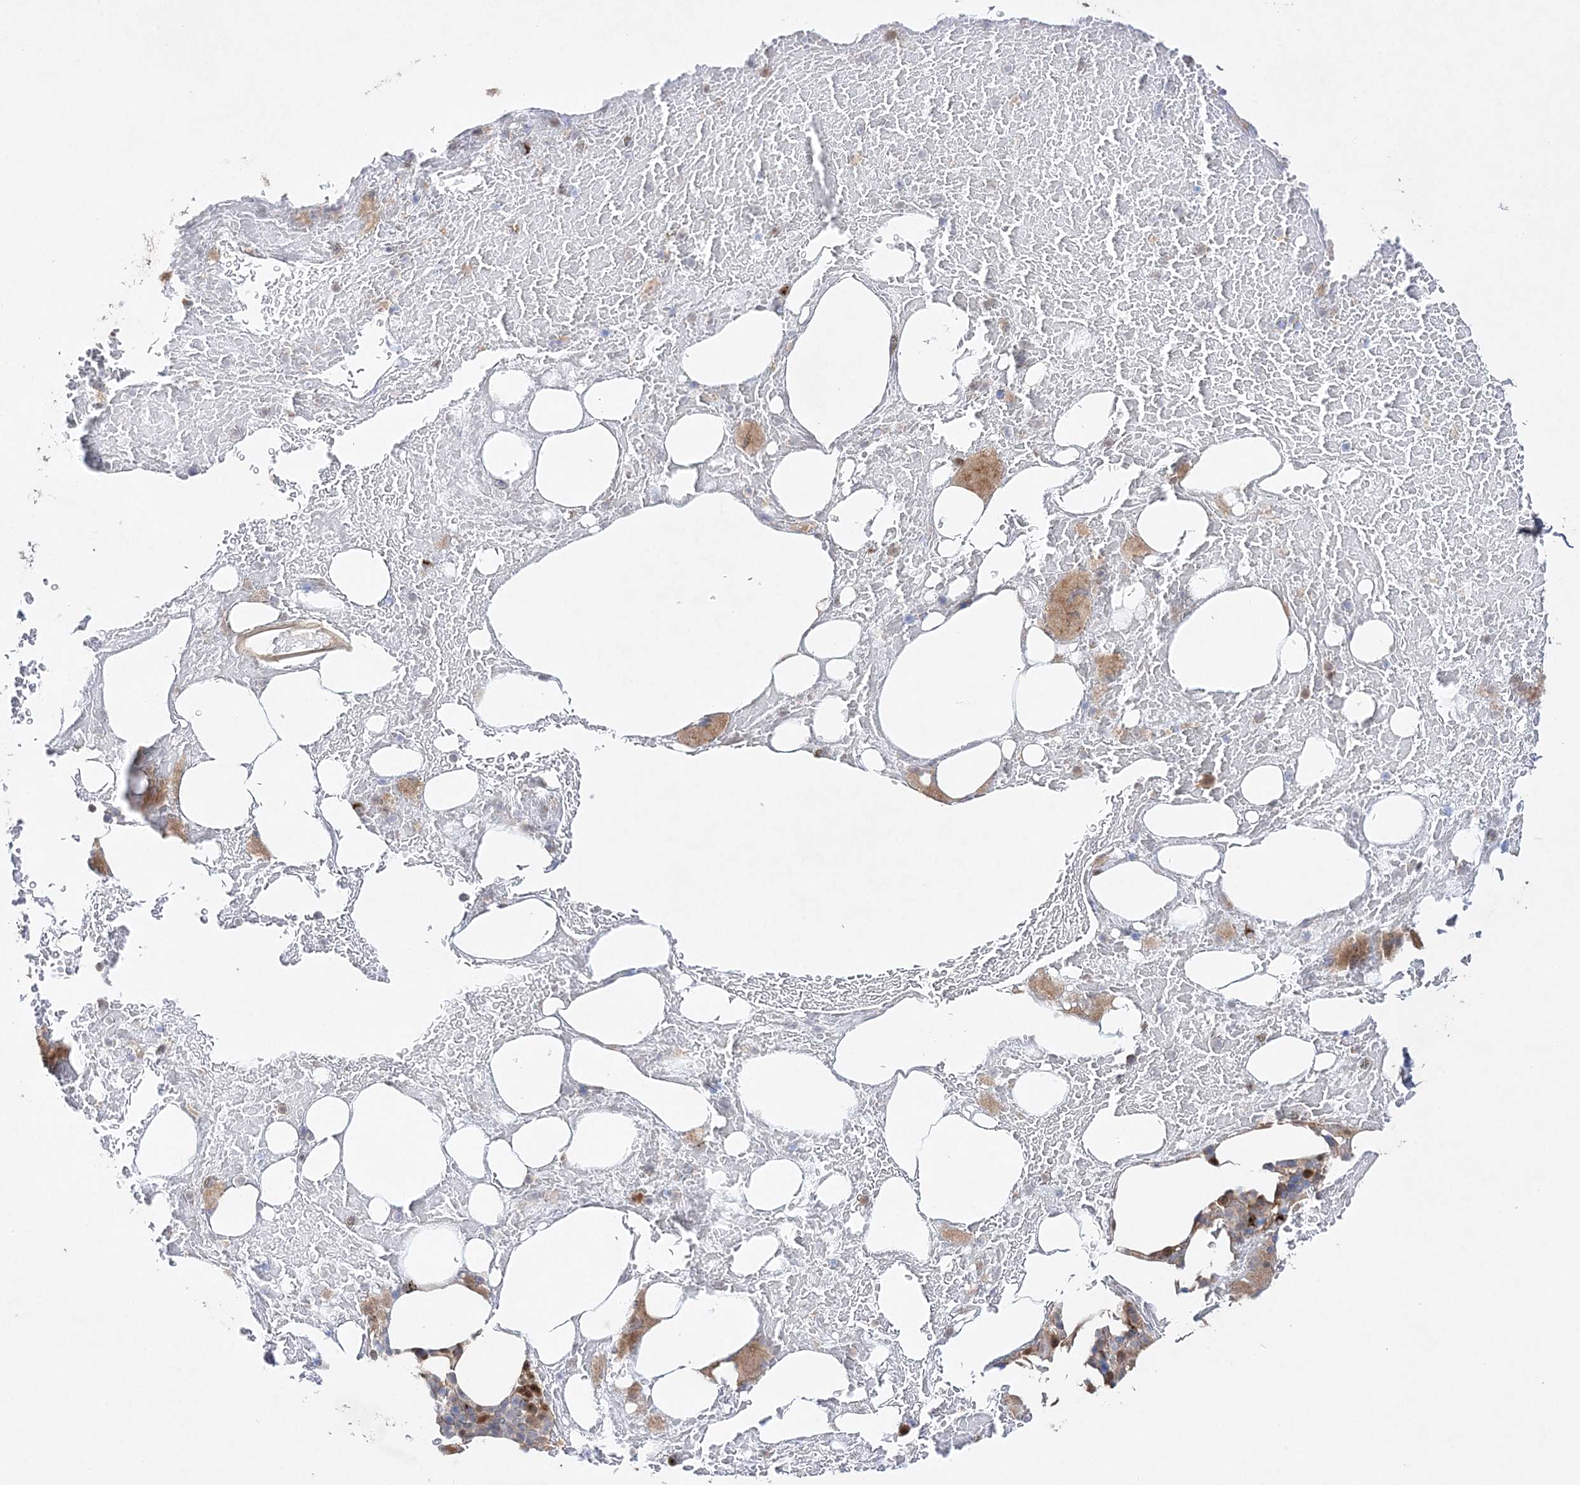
{"staining": {"intensity": "moderate", "quantity": "<25%", "location": "cytoplasmic/membranous"}, "tissue": "bone marrow", "cell_type": "Hematopoietic cells", "image_type": "normal", "snomed": [{"axis": "morphology", "description": "Normal tissue, NOS"}, {"axis": "topography", "description": "Bone marrow"}], "caption": "Bone marrow stained with DAB (3,3'-diaminobenzidine) IHC displays low levels of moderate cytoplasmic/membranous staining in approximately <25% of hematopoietic cells. The staining is performed using DAB brown chromogen to label protein expression. The nuclei are counter-stained blue using hematoxylin.", "gene": "NIF3L1", "patient": {"sex": "male", "age": 60}}